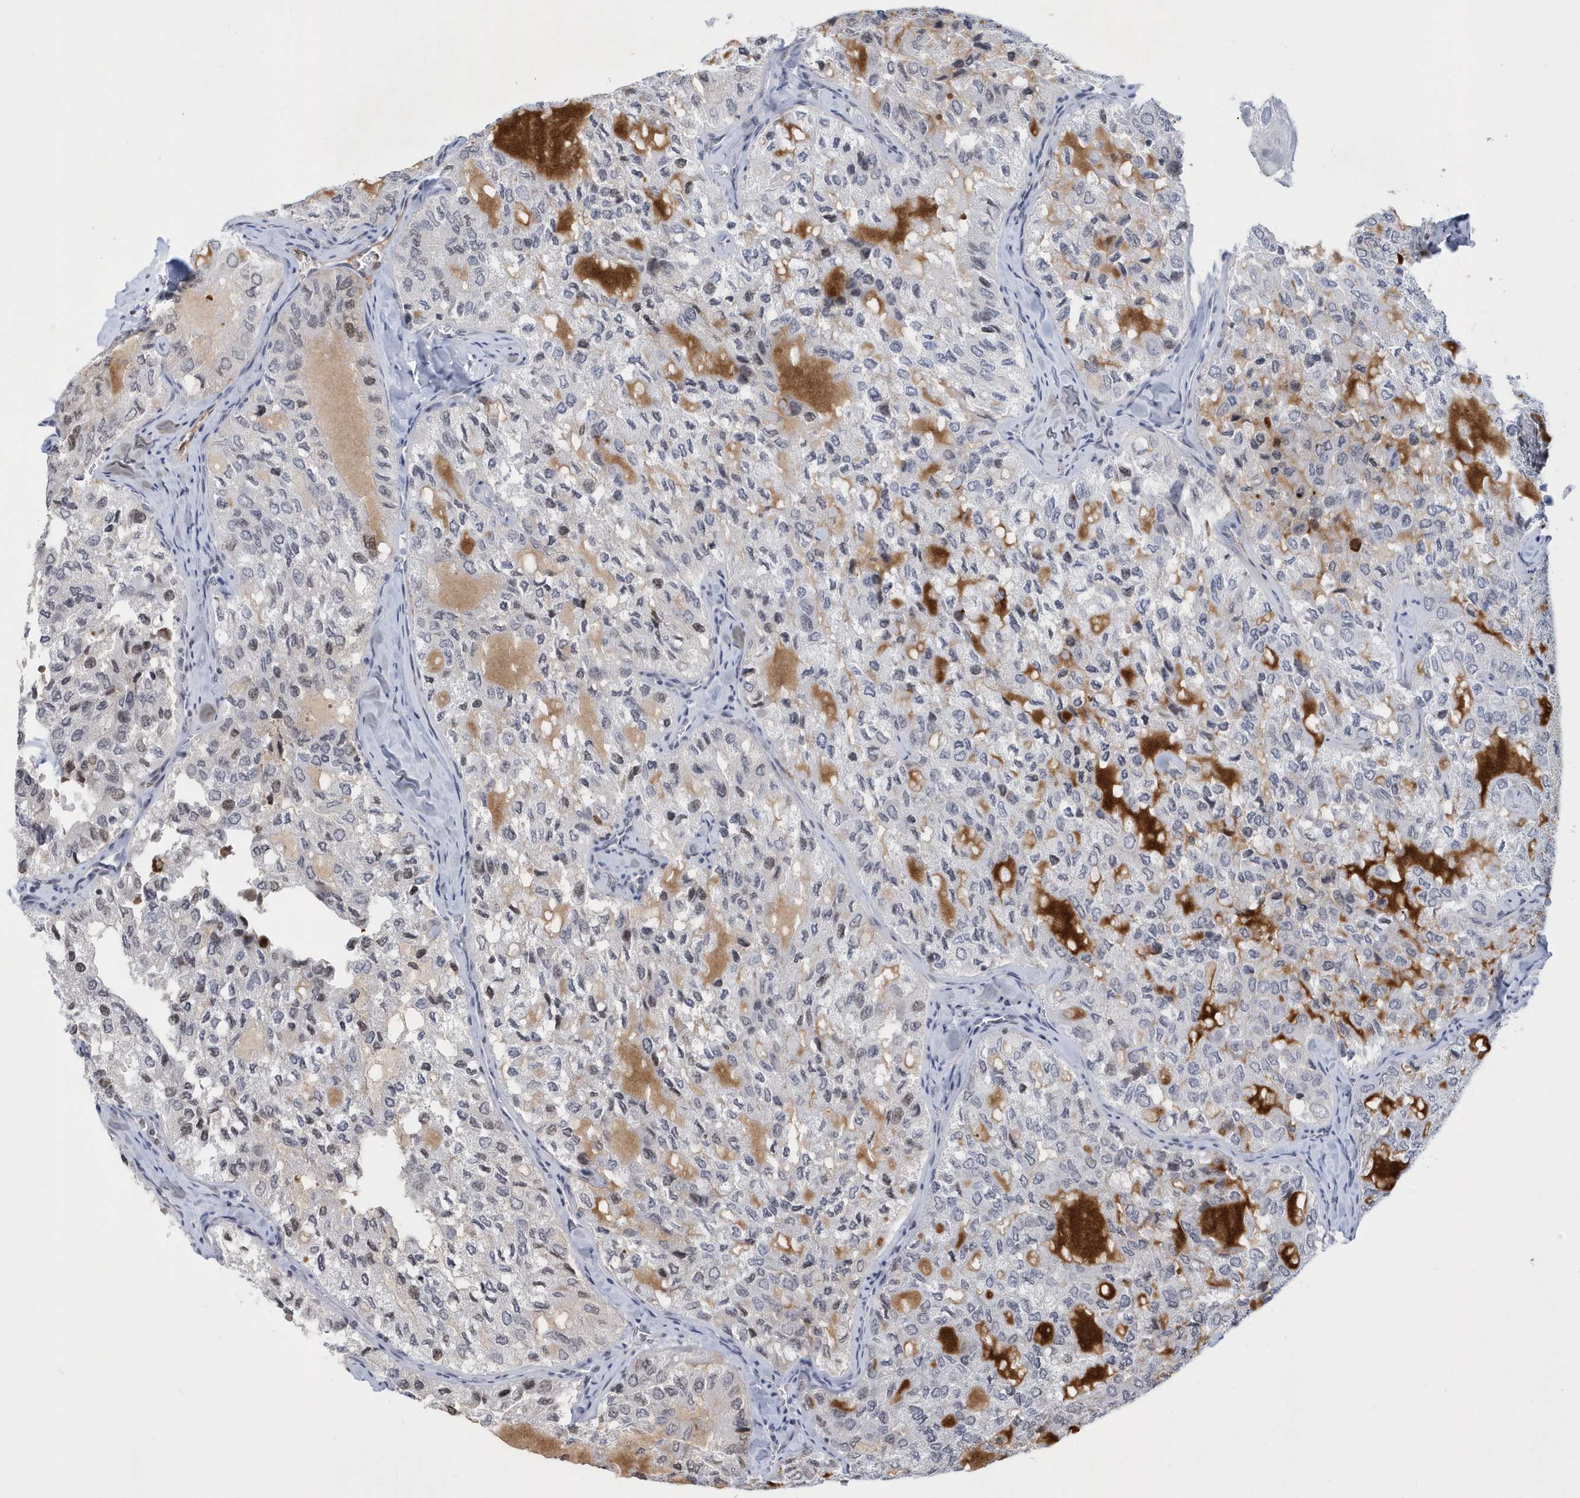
{"staining": {"intensity": "negative", "quantity": "none", "location": "none"}, "tissue": "thyroid cancer", "cell_type": "Tumor cells", "image_type": "cancer", "snomed": [{"axis": "morphology", "description": "Follicular adenoma carcinoma, NOS"}, {"axis": "topography", "description": "Thyroid gland"}], "caption": "Tumor cells are negative for brown protein staining in thyroid cancer (follicular adenoma carcinoma). Nuclei are stained in blue.", "gene": "VWA5B2", "patient": {"sex": "male", "age": 75}}